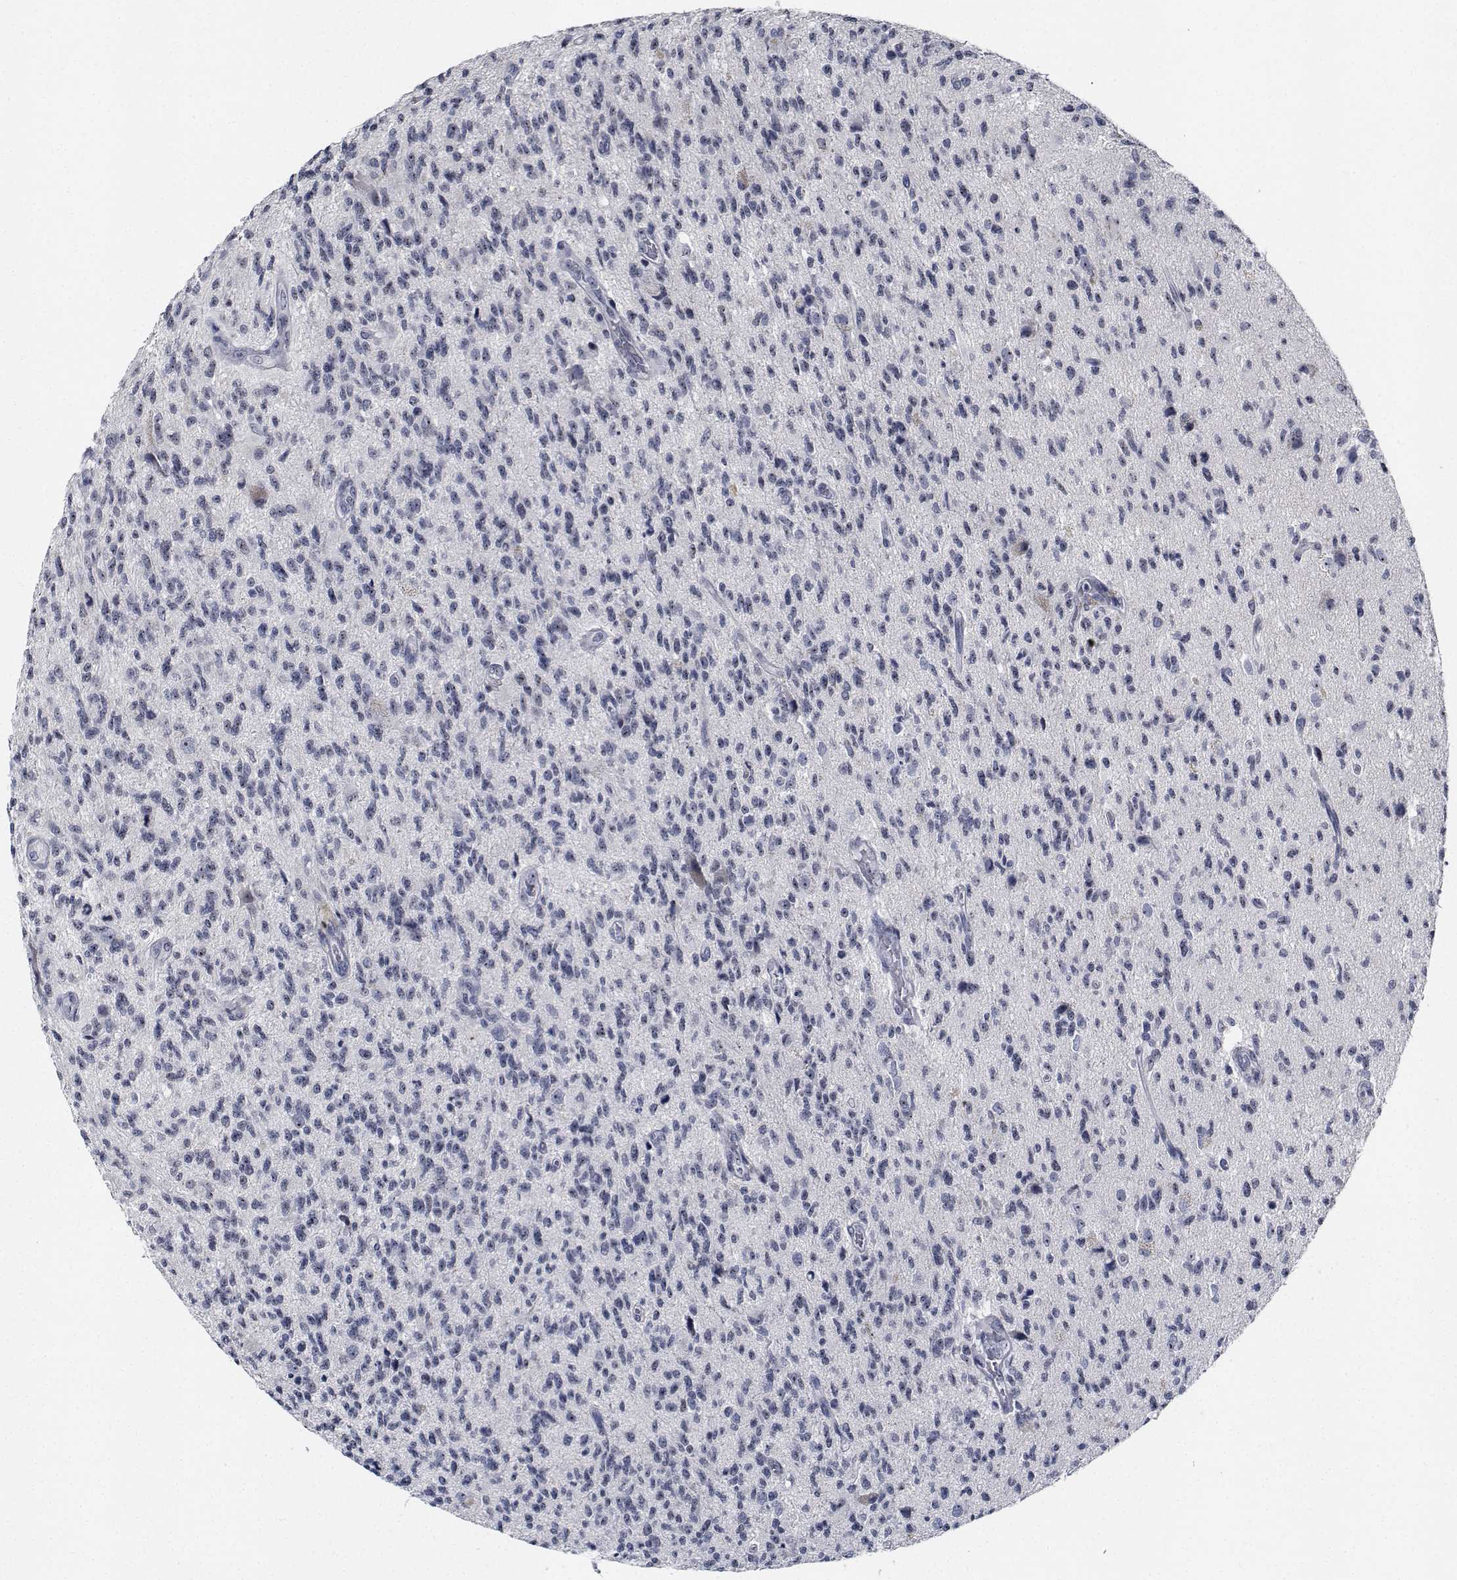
{"staining": {"intensity": "negative", "quantity": "none", "location": "none"}, "tissue": "glioma", "cell_type": "Tumor cells", "image_type": "cancer", "snomed": [{"axis": "morphology", "description": "Glioma, malignant, High grade"}, {"axis": "topography", "description": "Brain"}], "caption": "IHC of human glioma shows no positivity in tumor cells. (DAB (3,3'-diaminobenzidine) immunohistochemistry (IHC) with hematoxylin counter stain).", "gene": "NVL", "patient": {"sex": "male", "age": 56}}